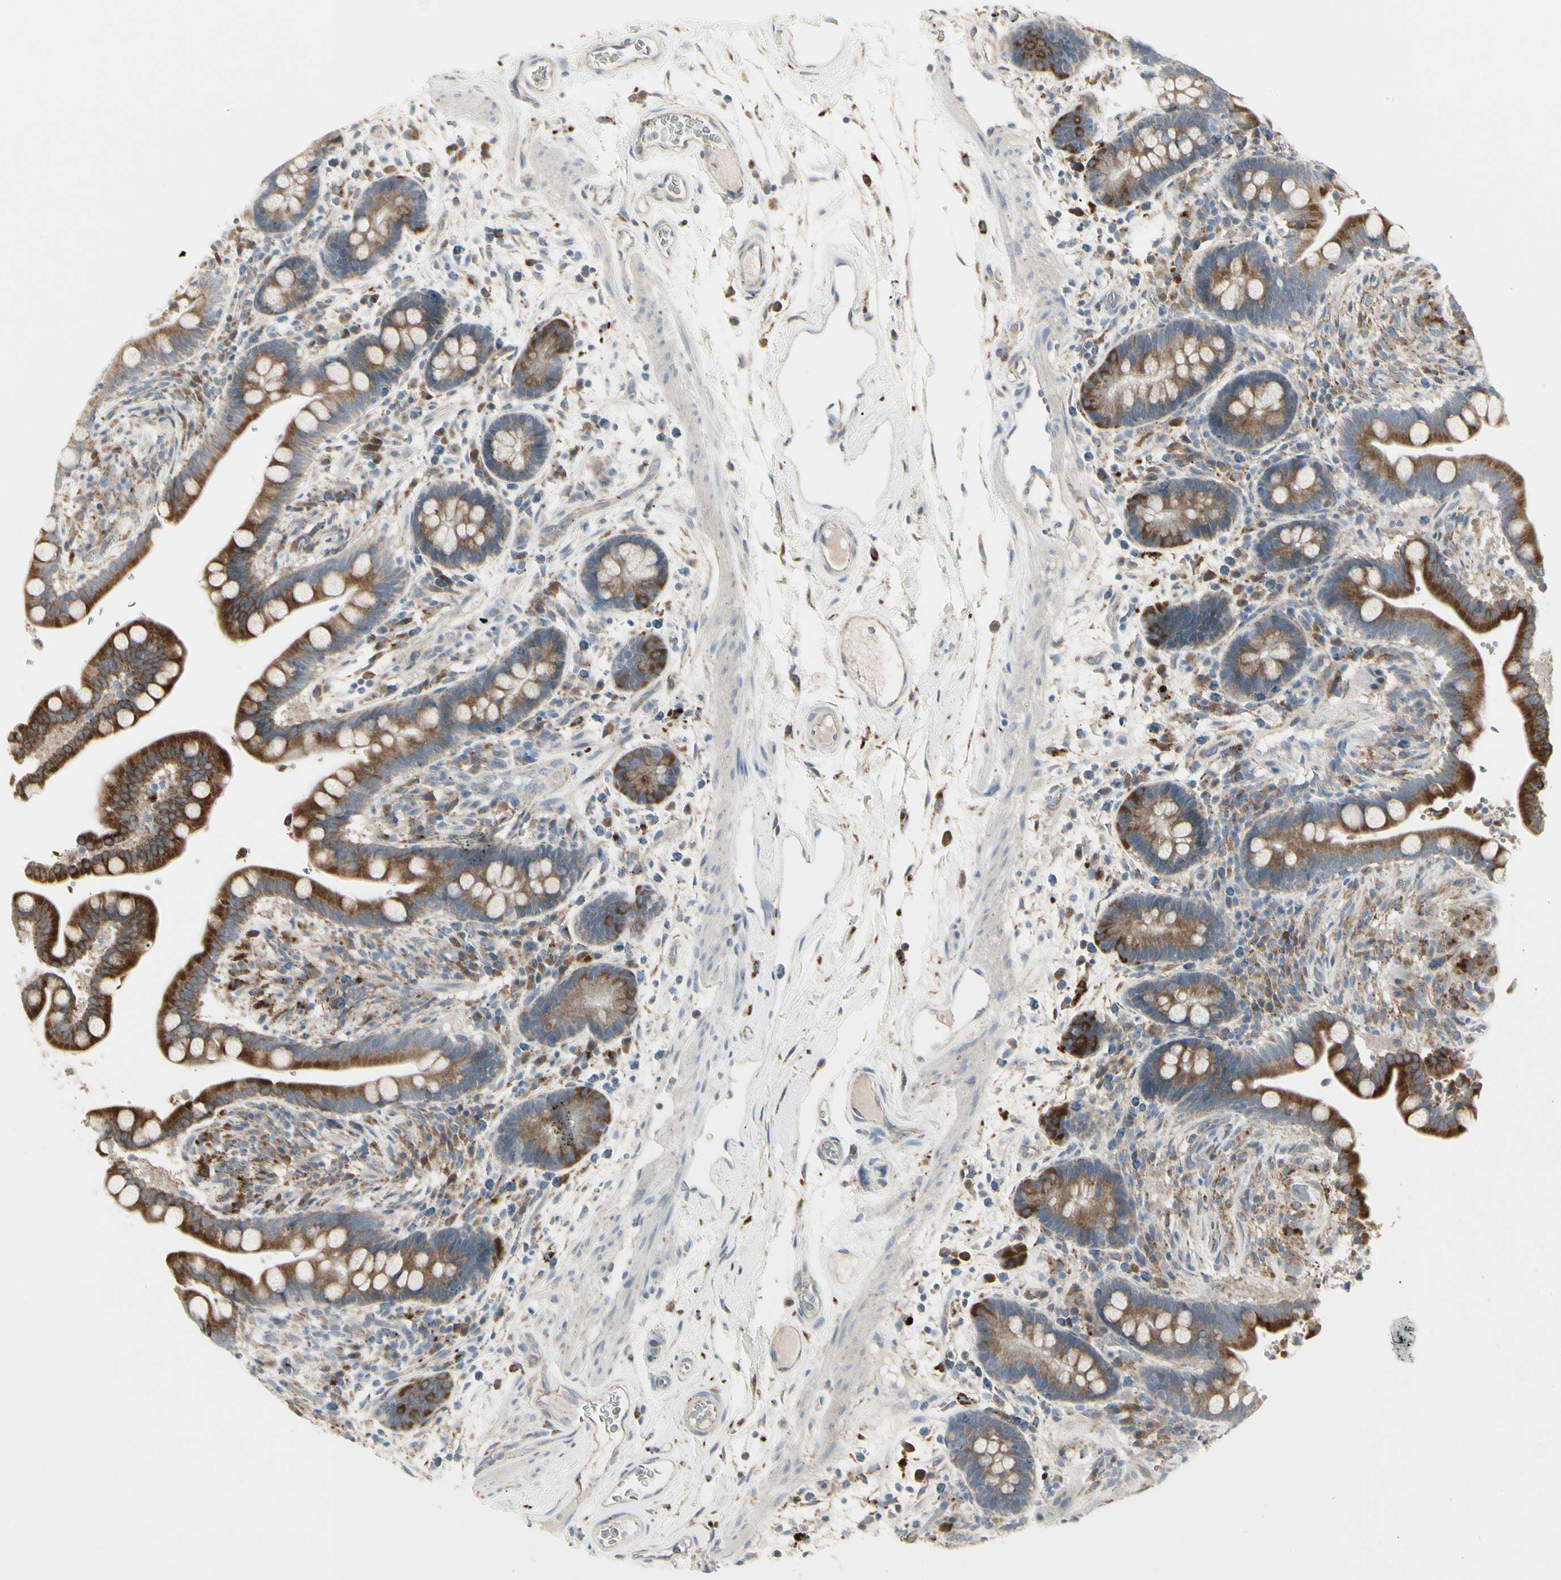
{"staining": {"intensity": "weak", "quantity": "25%-75%", "location": "cytoplasmic/membranous"}, "tissue": "colon", "cell_type": "Endothelial cells", "image_type": "normal", "snomed": [{"axis": "morphology", "description": "Normal tissue, NOS"}, {"axis": "topography", "description": "Colon"}], "caption": "Immunohistochemistry histopathology image of normal colon: colon stained using immunohistochemistry reveals low levels of weak protein expression localized specifically in the cytoplasmic/membranous of endothelial cells, appearing as a cytoplasmic/membranous brown color.", "gene": "GRN", "patient": {"sex": "male", "age": 73}}